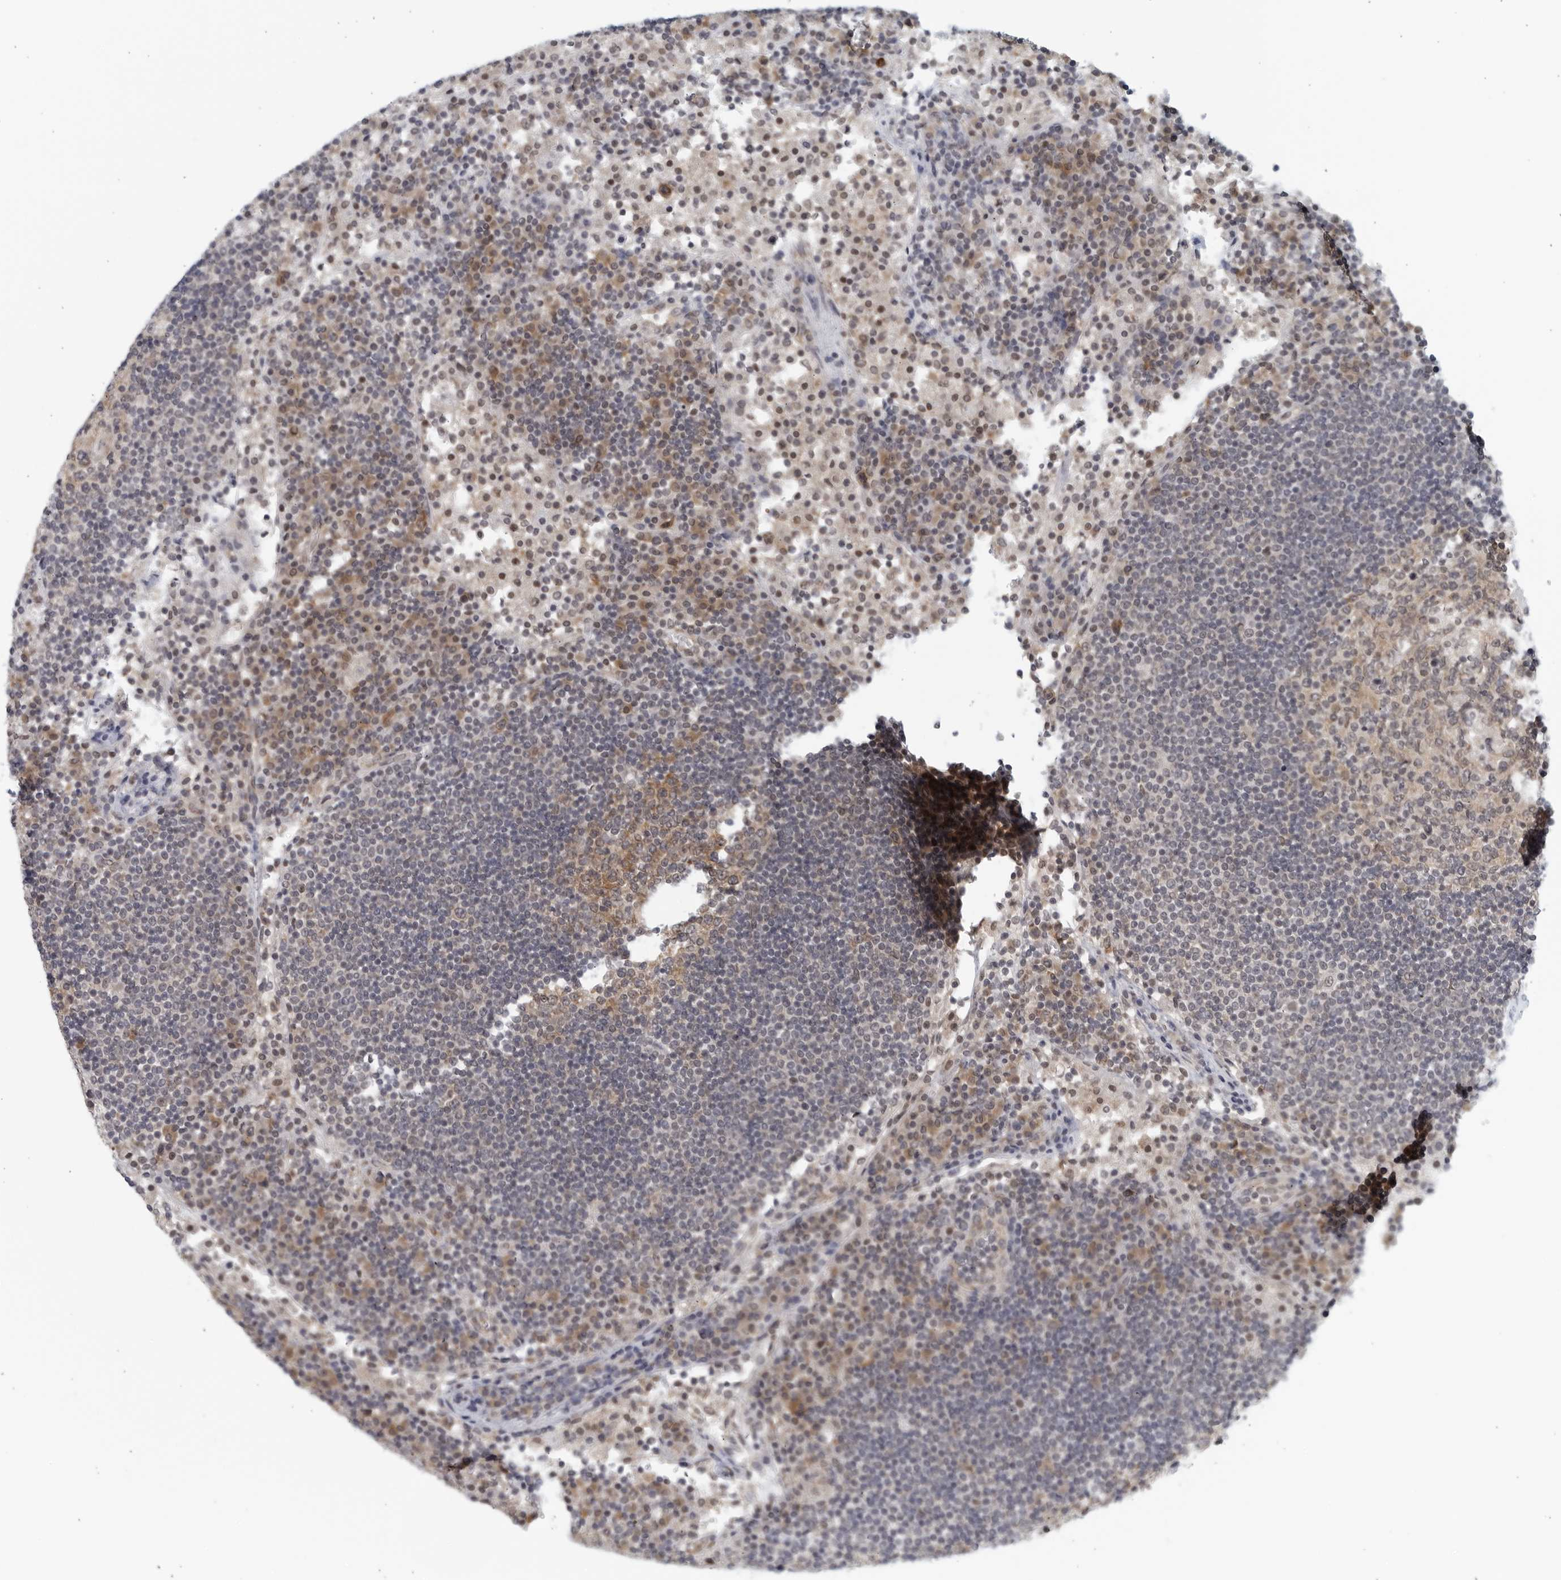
{"staining": {"intensity": "moderate", "quantity": ">75%", "location": "cytoplasmic/membranous"}, "tissue": "lymph node", "cell_type": "Germinal center cells", "image_type": "normal", "snomed": [{"axis": "morphology", "description": "Normal tissue, NOS"}, {"axis": "topography", "description": "Lymph node"}], "caption": "Unremarkable lymph node exhibits moderate cytoplasmic/membranous expression in about >75% of germinal center cells, visualized by immunohistochemistry. The staining was performed using DAB (3,3'-diaminobenzidine) to visualize the protein expression in brown, while the nuclei were stained in blue with hematoxylin (Magnification: 20x).", "gene": "RC3H1", "patient": {"sex": "female", "age": 53}}